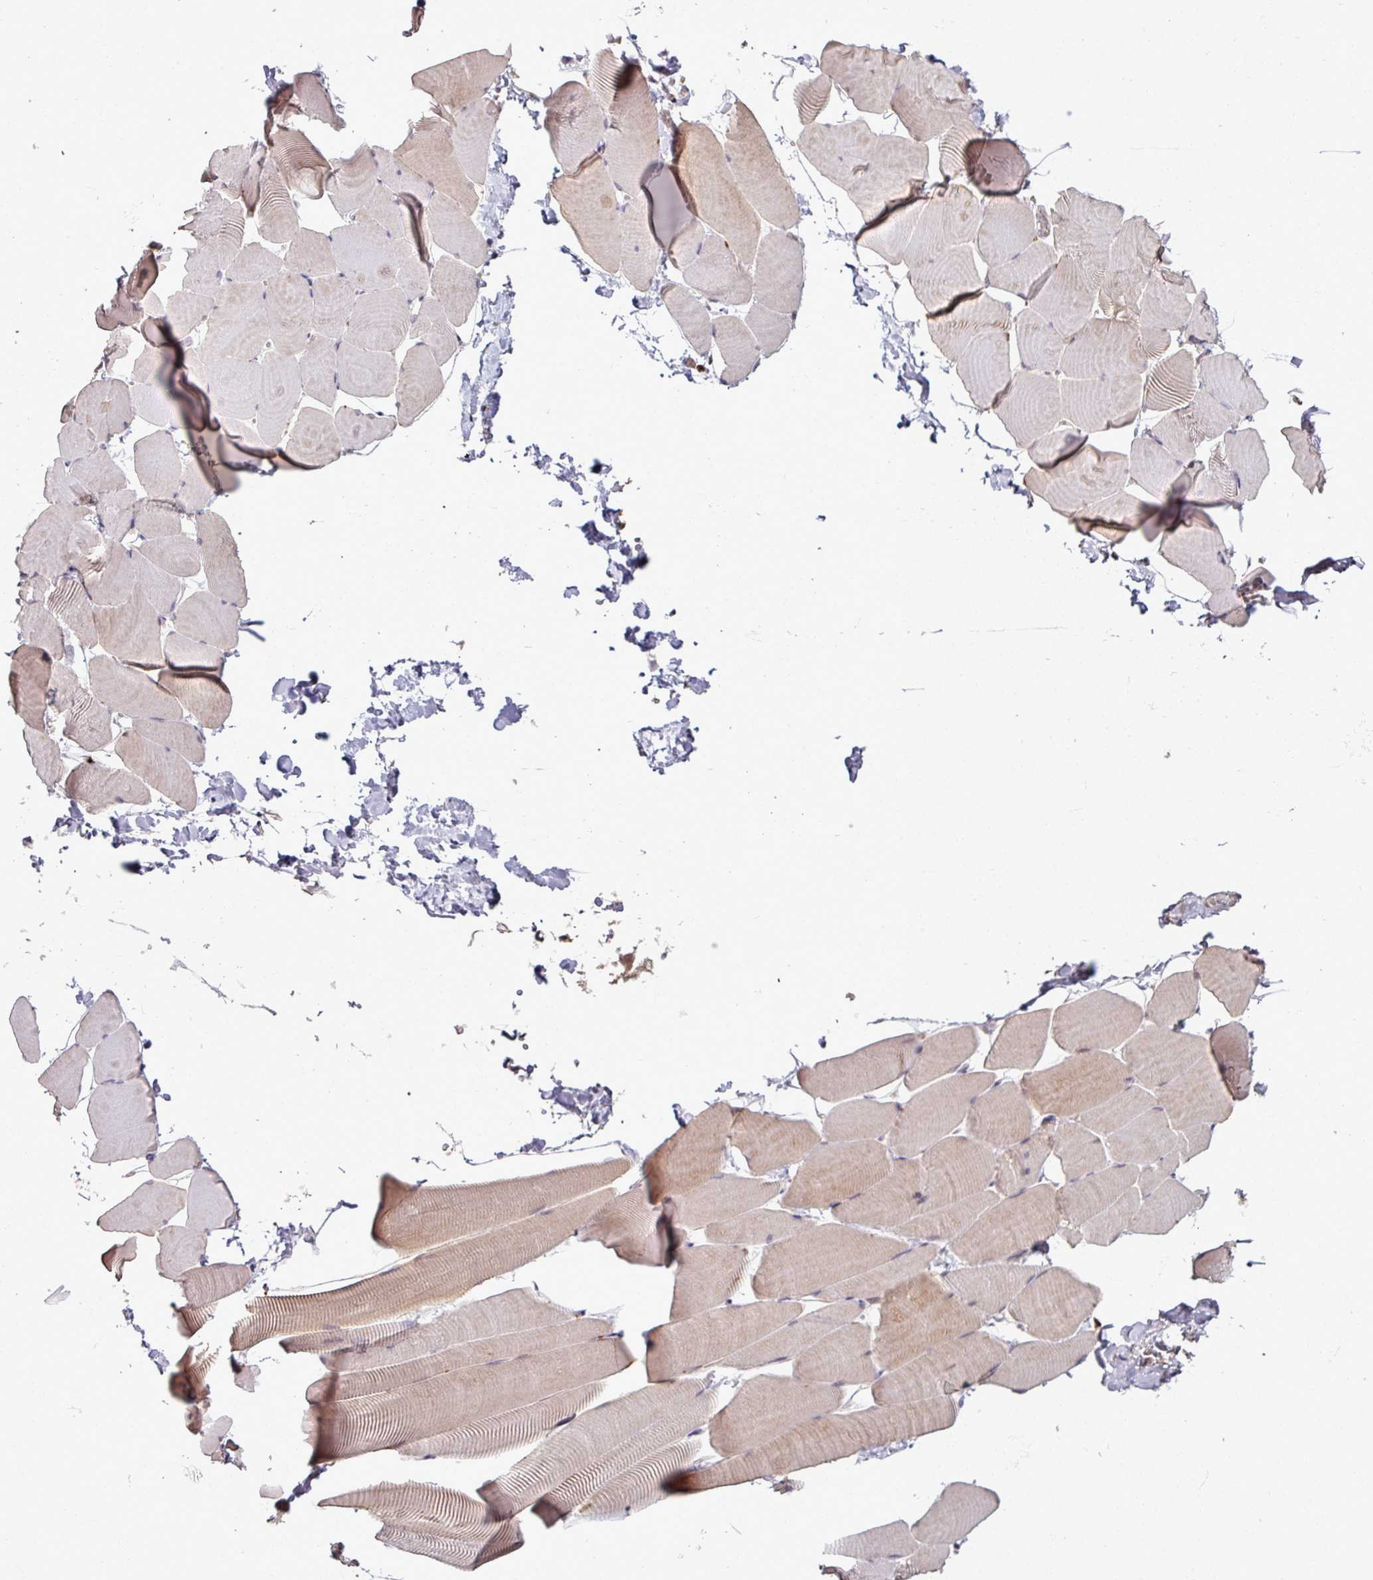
{"staining": {"intensity": "weak", "quantity": "25%-75%", "location": "cytoplasmic/membranous"}, "tissue": "skeletal muscle", "cell_type": "Myocytes", "image_type": "normal", "snomed": [{"axis": "morphology", "description": "Normal tissue, NOS"}, {"axis": "topography", "description": "Skeletal muscle"}], "caption": "The immunohistochemical stain highlights weak cytoplasmic/membranous expression in myocytes of benign skeletal muscle.", "gene": "OR6B1", "patient": {"sex": "male", "age": 25}}